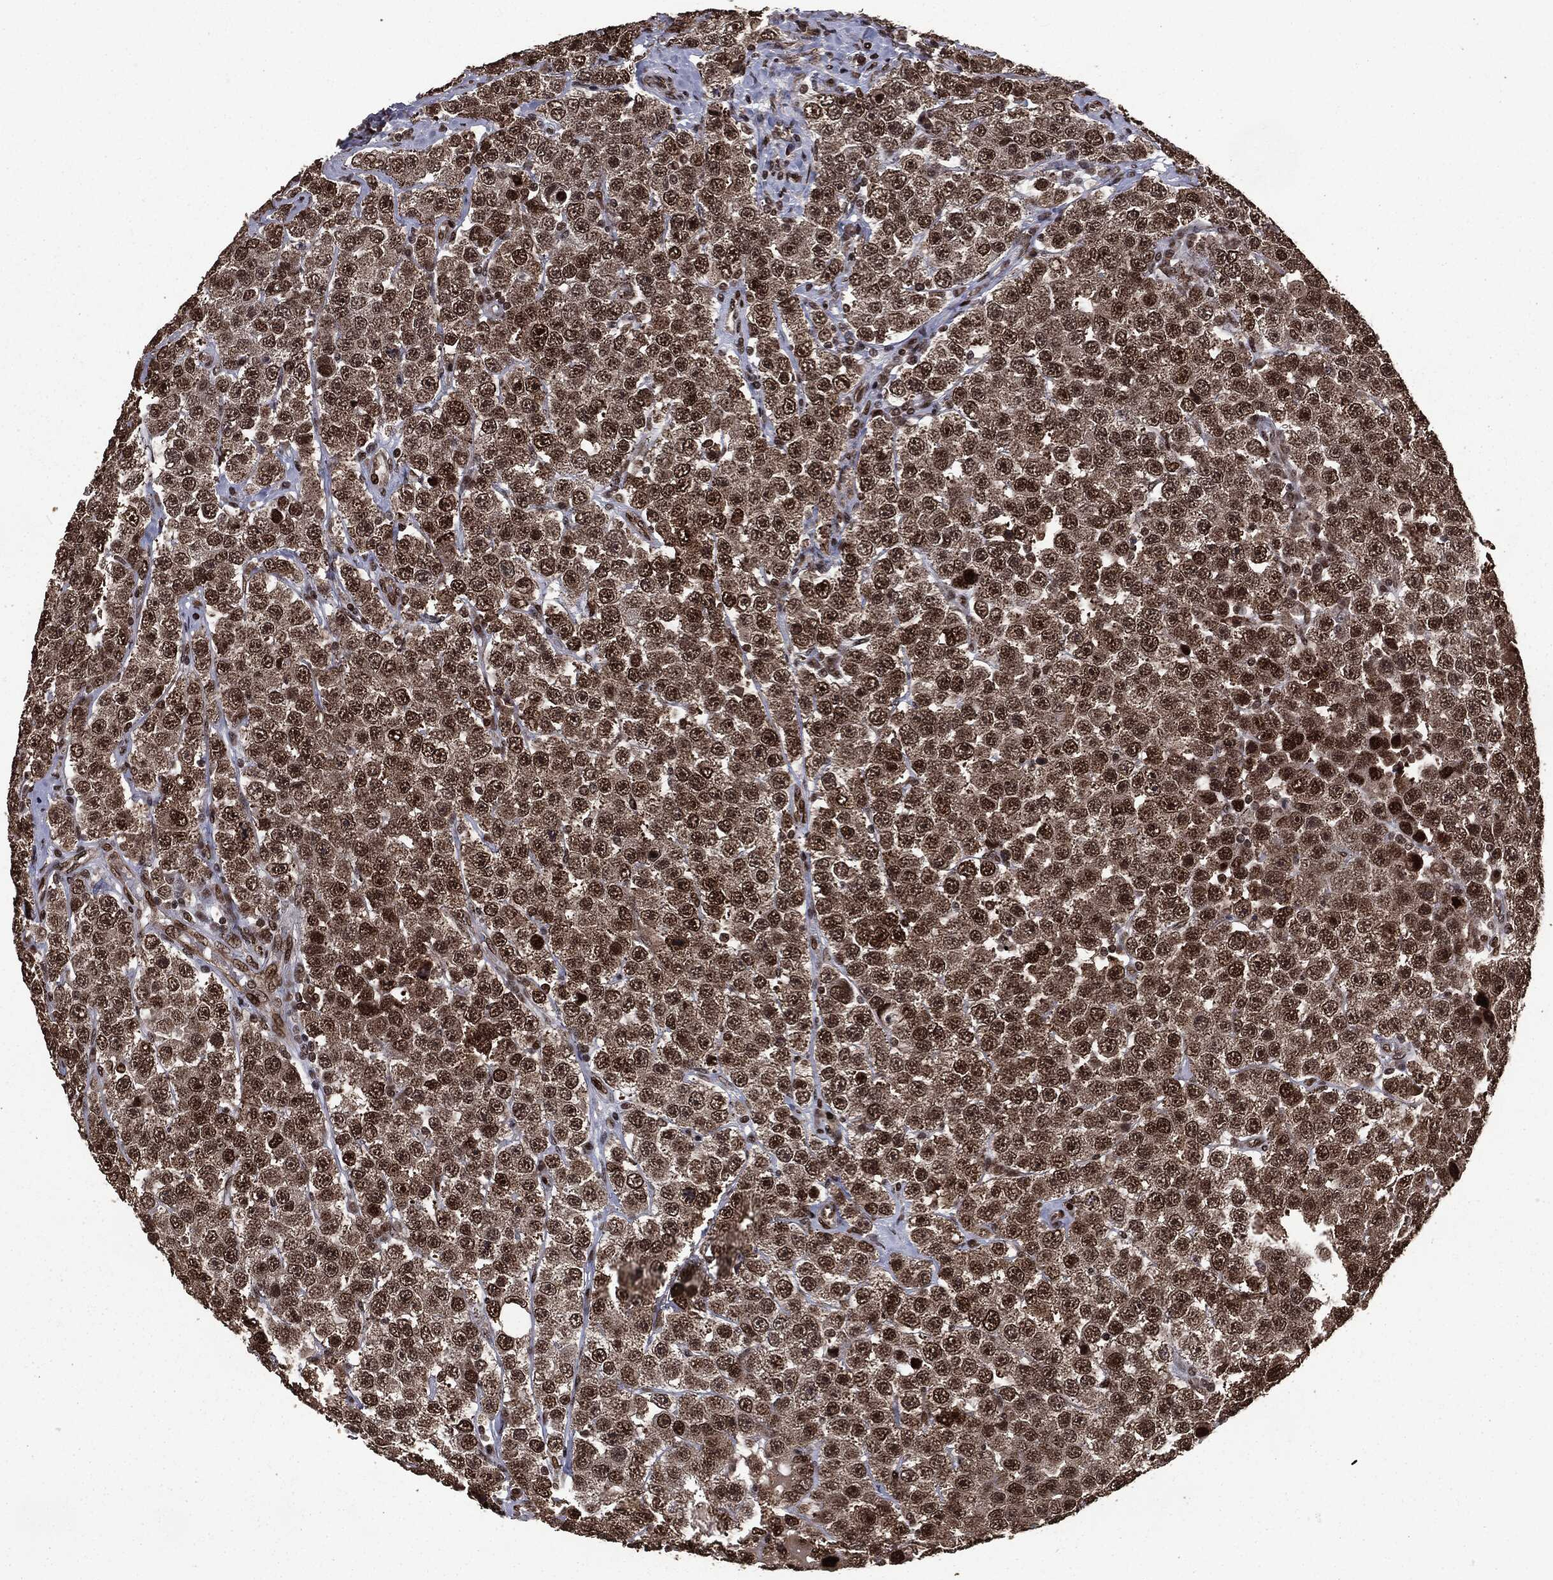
{"staining": {"intensity": "strong", "quantity": ">75%", "location": "cytoplasmic/membranous,nuclear"}, "tissue": "testis cancer", "cell_type": "Tumor cells", "image_type": "cancer", "snomed": [{"axis": "morphology", "description": "Seminoma, NOS"}, {"axis": "topography", "description": "Testis"}], "caption": "An immunohistochemistry histopathology image of tumor tissue is shown. Protein staining in brown labels strong cytoplasmic/membranous and nuclear positivity in testis cancer (seminoma) within tumor cells. The protein is shown in brown color, while the nuclei are stained blue.", "gene": "DVL2", "patient": {"sex": "male", "age": 28}}